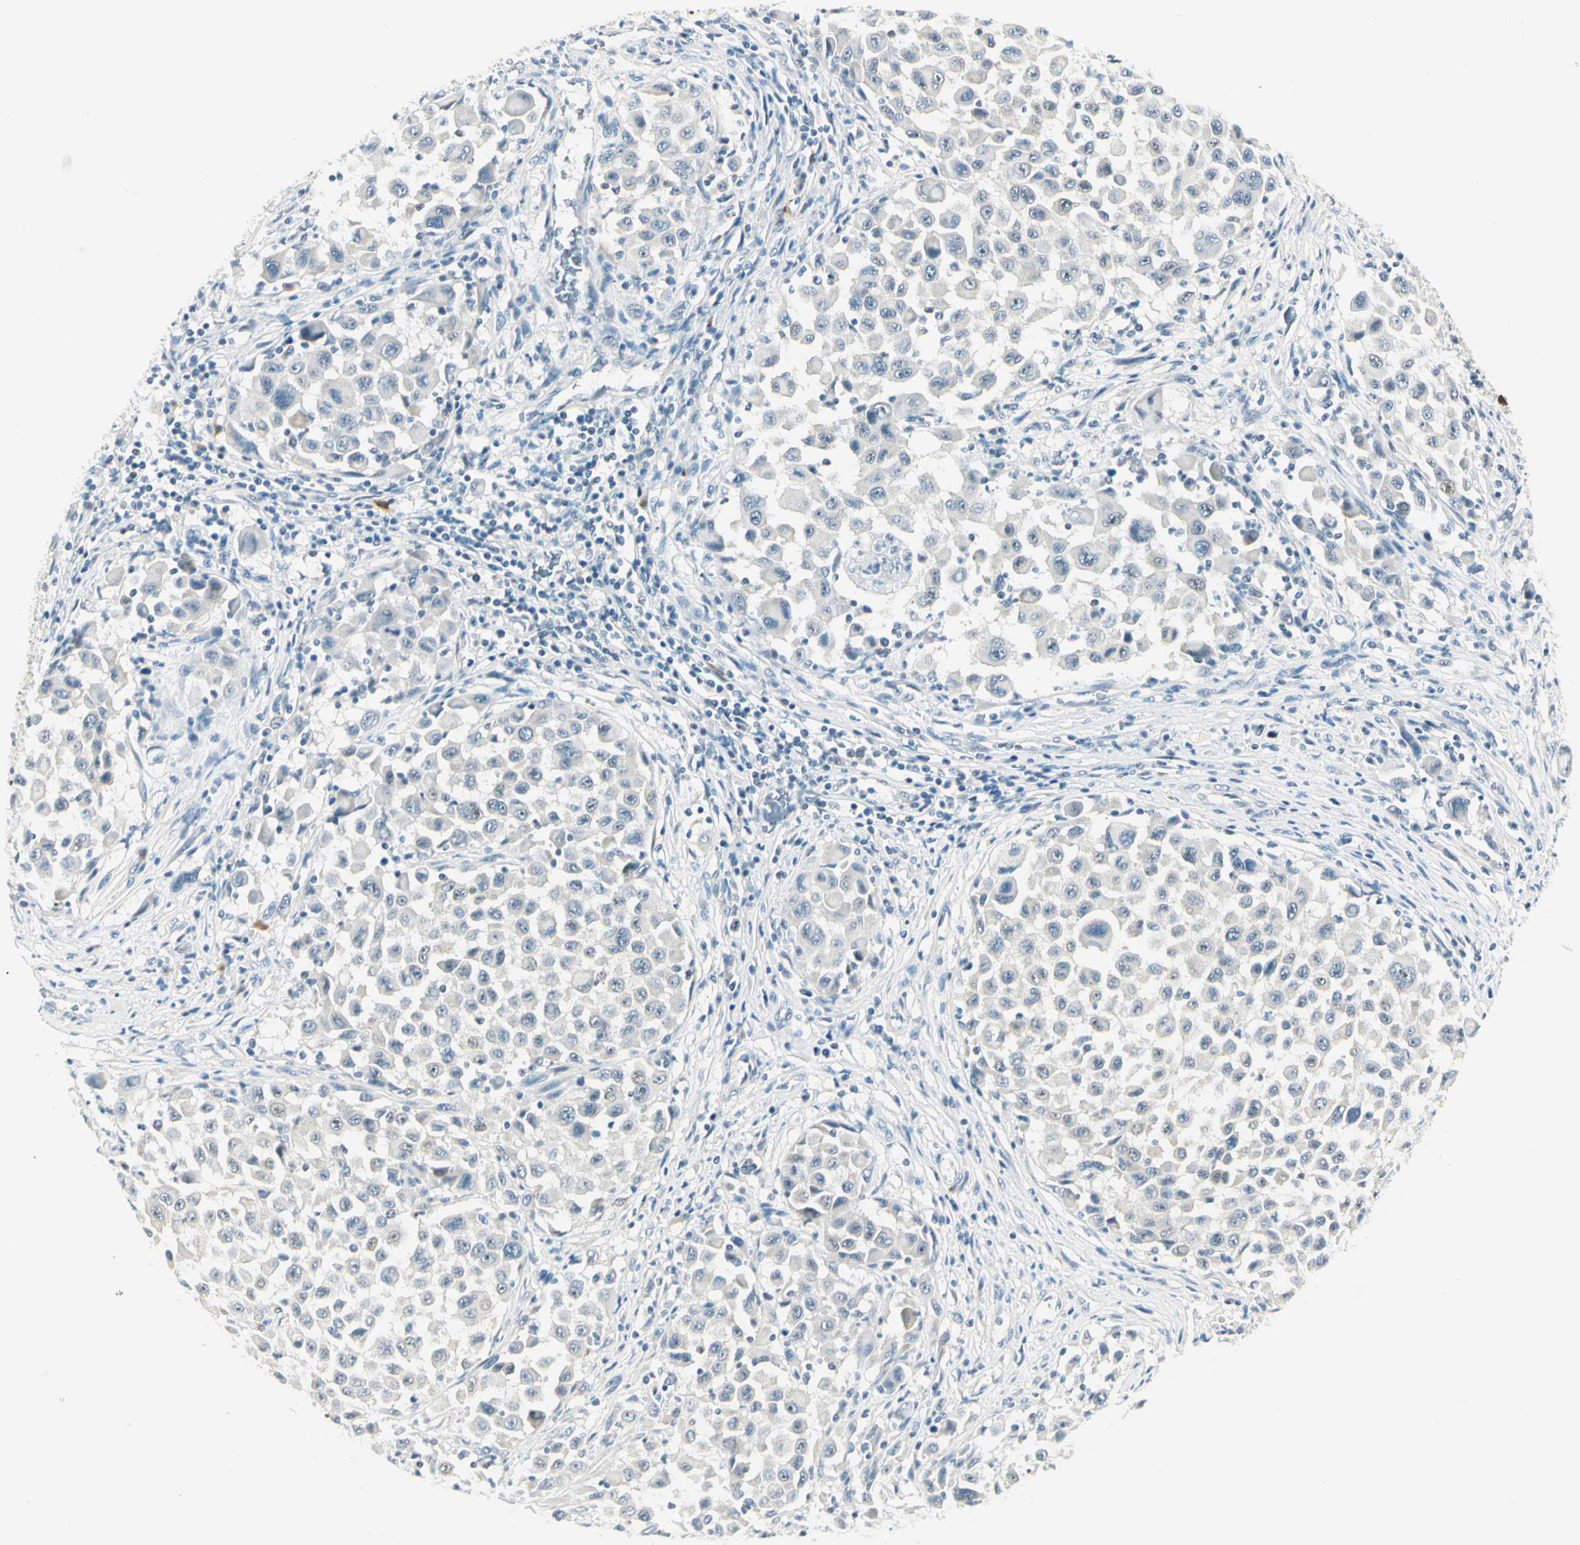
{"staining": {"intensity": "negative", "quantity": "none", "location": "none"}, "tissue": "melanoma", "cell_type": "Tumor cells", "image_type": "cancer", "snomed": [{"axis": "morphology", "description": "Malignant melanoma, Metastatic site"}, {"axis": "topography", "description": "Lymph node"}], "caption": "Immunohistochemical staining of malignant melanoma (metastatic site) exhibits no significant staining in tumor cells.", "gene": "ZSCAN1", "patient": {"sex": "male", "age": 61}}